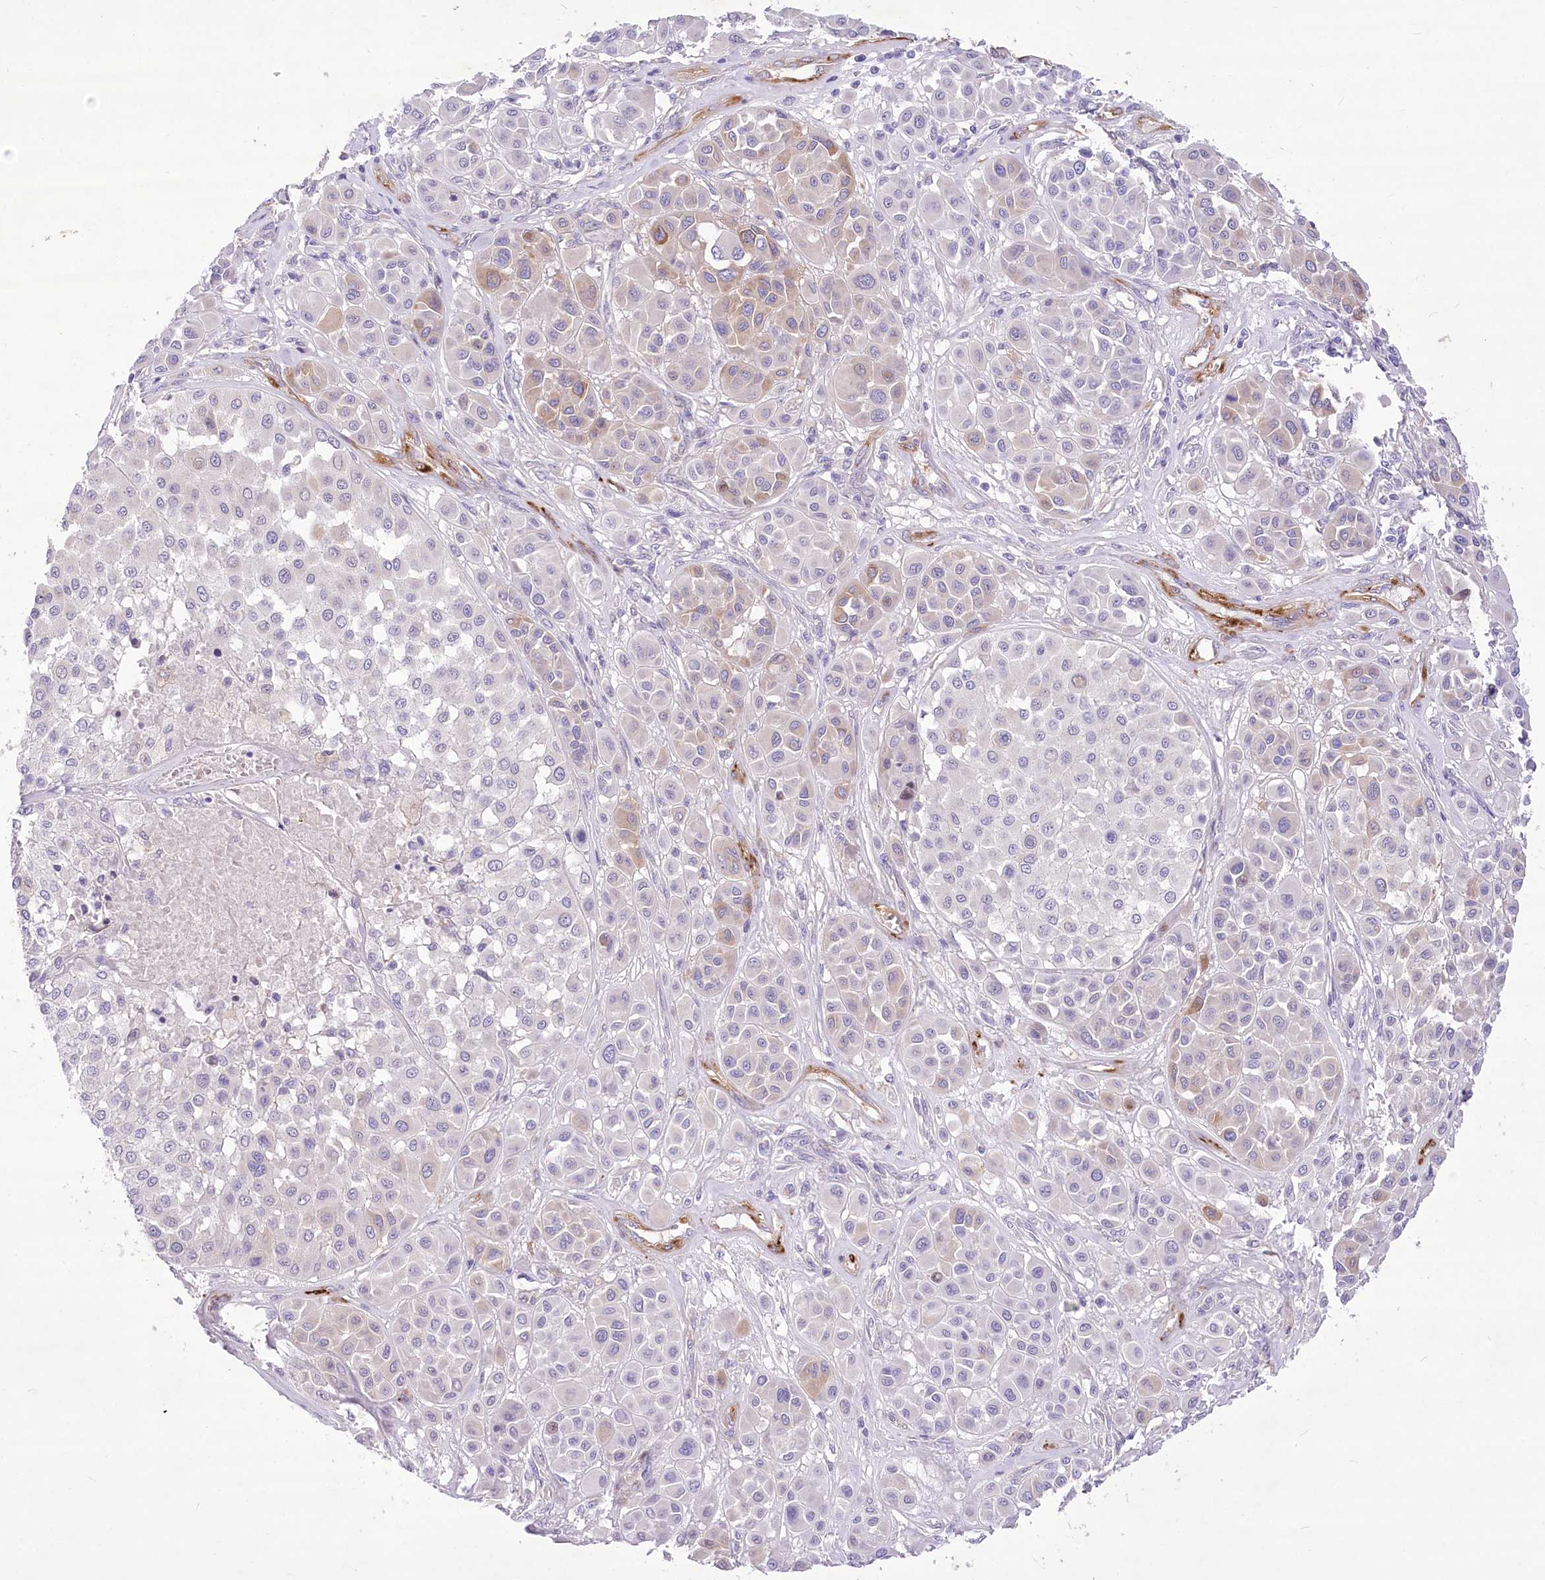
{"staining": {"intensity": "negative", "quantity": "none", "location": "none"}, "tissue": "melanoma", "cell_type": "Tumor cells", "image_type": "cancer", "snomed": [{"axis": "morphology", "description": "Malignant melanoma, Metastatic site"}, {"axis": "topography", "description": "Soft tissue"}], "caption": "Immunohistochemistry (IHC) image of malignant melanoma (metastatic site) stained for a protein (brown), which exhibits no positivity in tumor cells.", "gene": "ANGPTL3", "patient": {"sex": "male", "age": 41}}